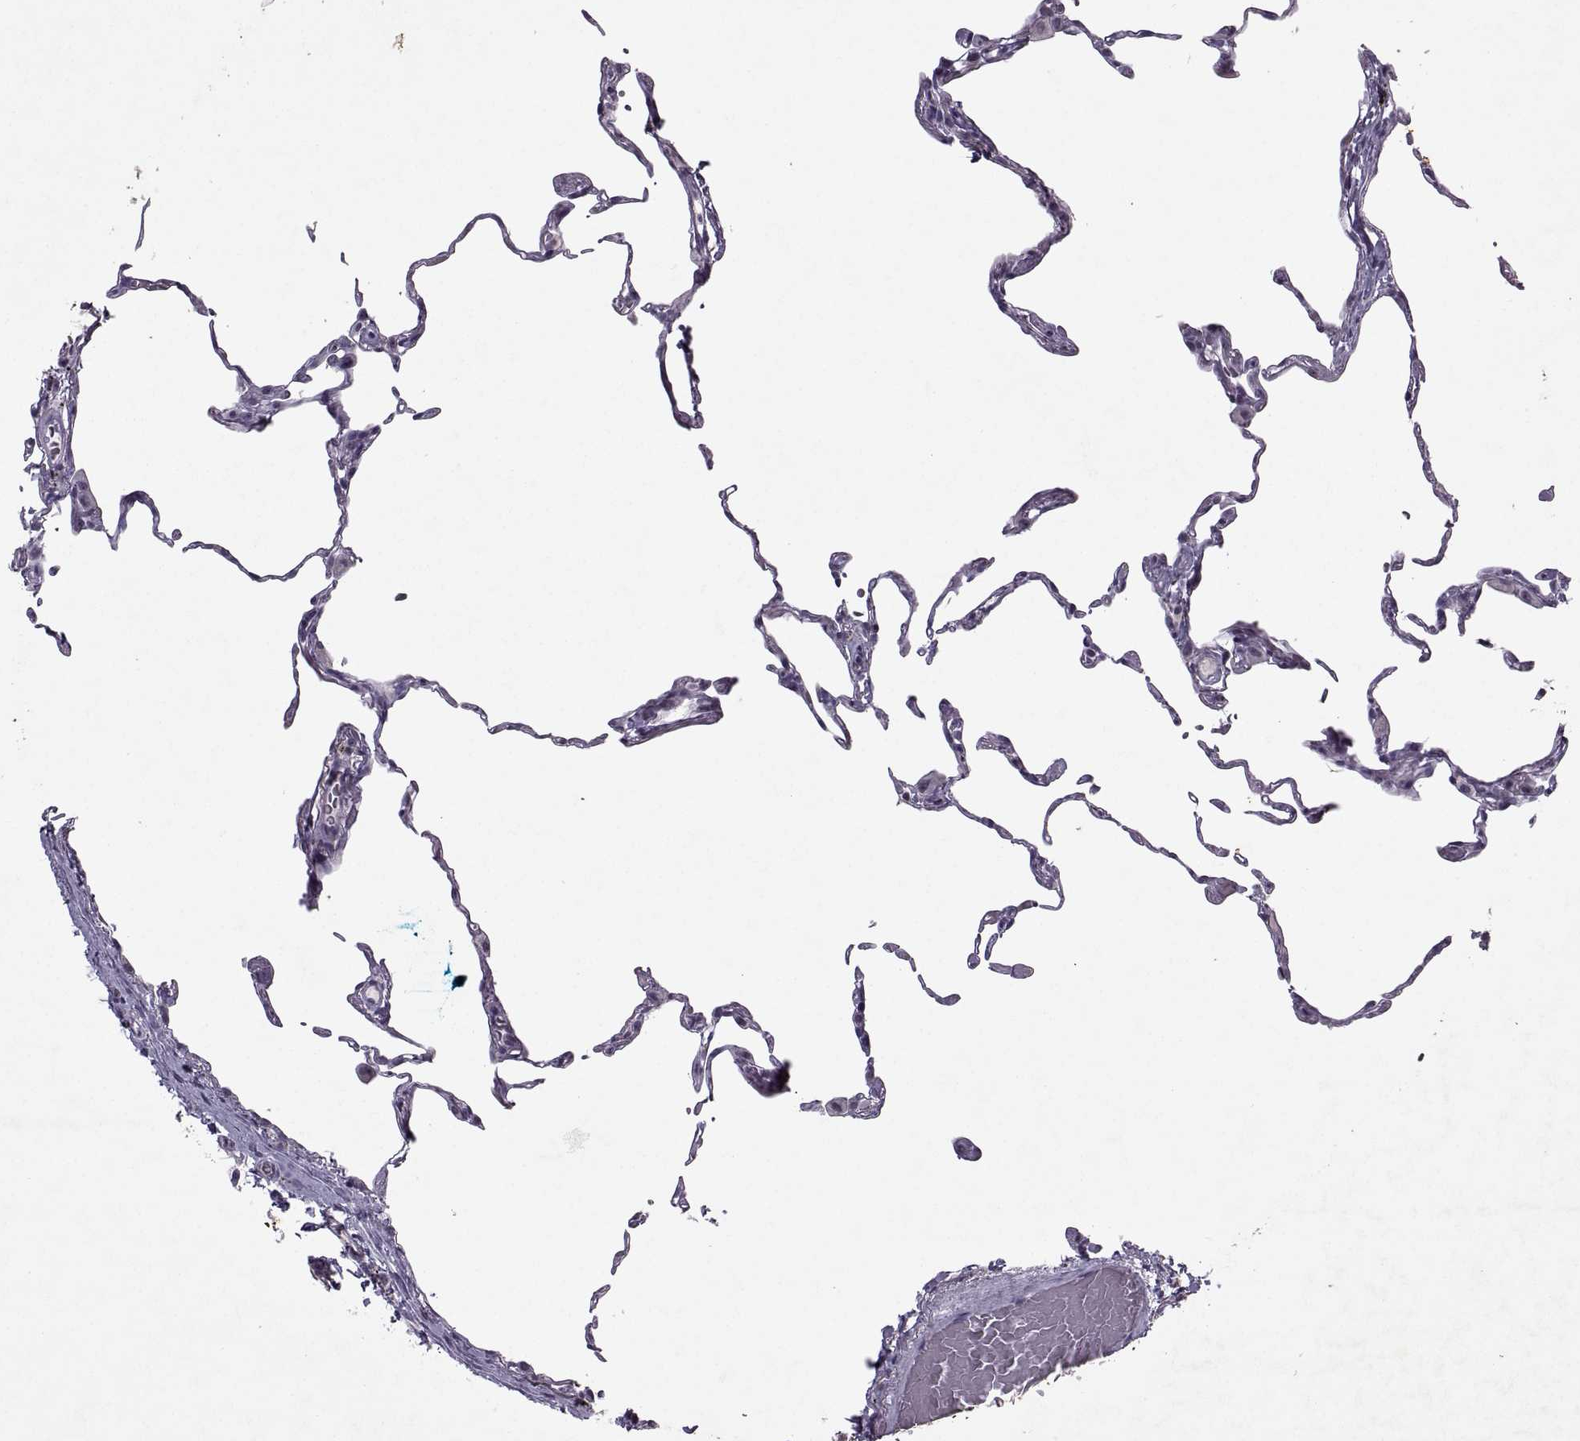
{"staining": {"intensity": "negative", "quantity": "none", "location": "none"}, "tissue": "lung", "cell_type": "Alveolar cells", "image_type": "normal", "snomed": [{"axis": "morphology", "description": "Normal tissue, NOS"}, {"axis": "topography", "description": "Lung"}], "caption": "Alveolar cells show no significant protein staining in benign lung. (DAB IHC with hematoxylin counter stain).", "gene": "SINHCAF", "patient": {"sex": "female", "age": 57}}